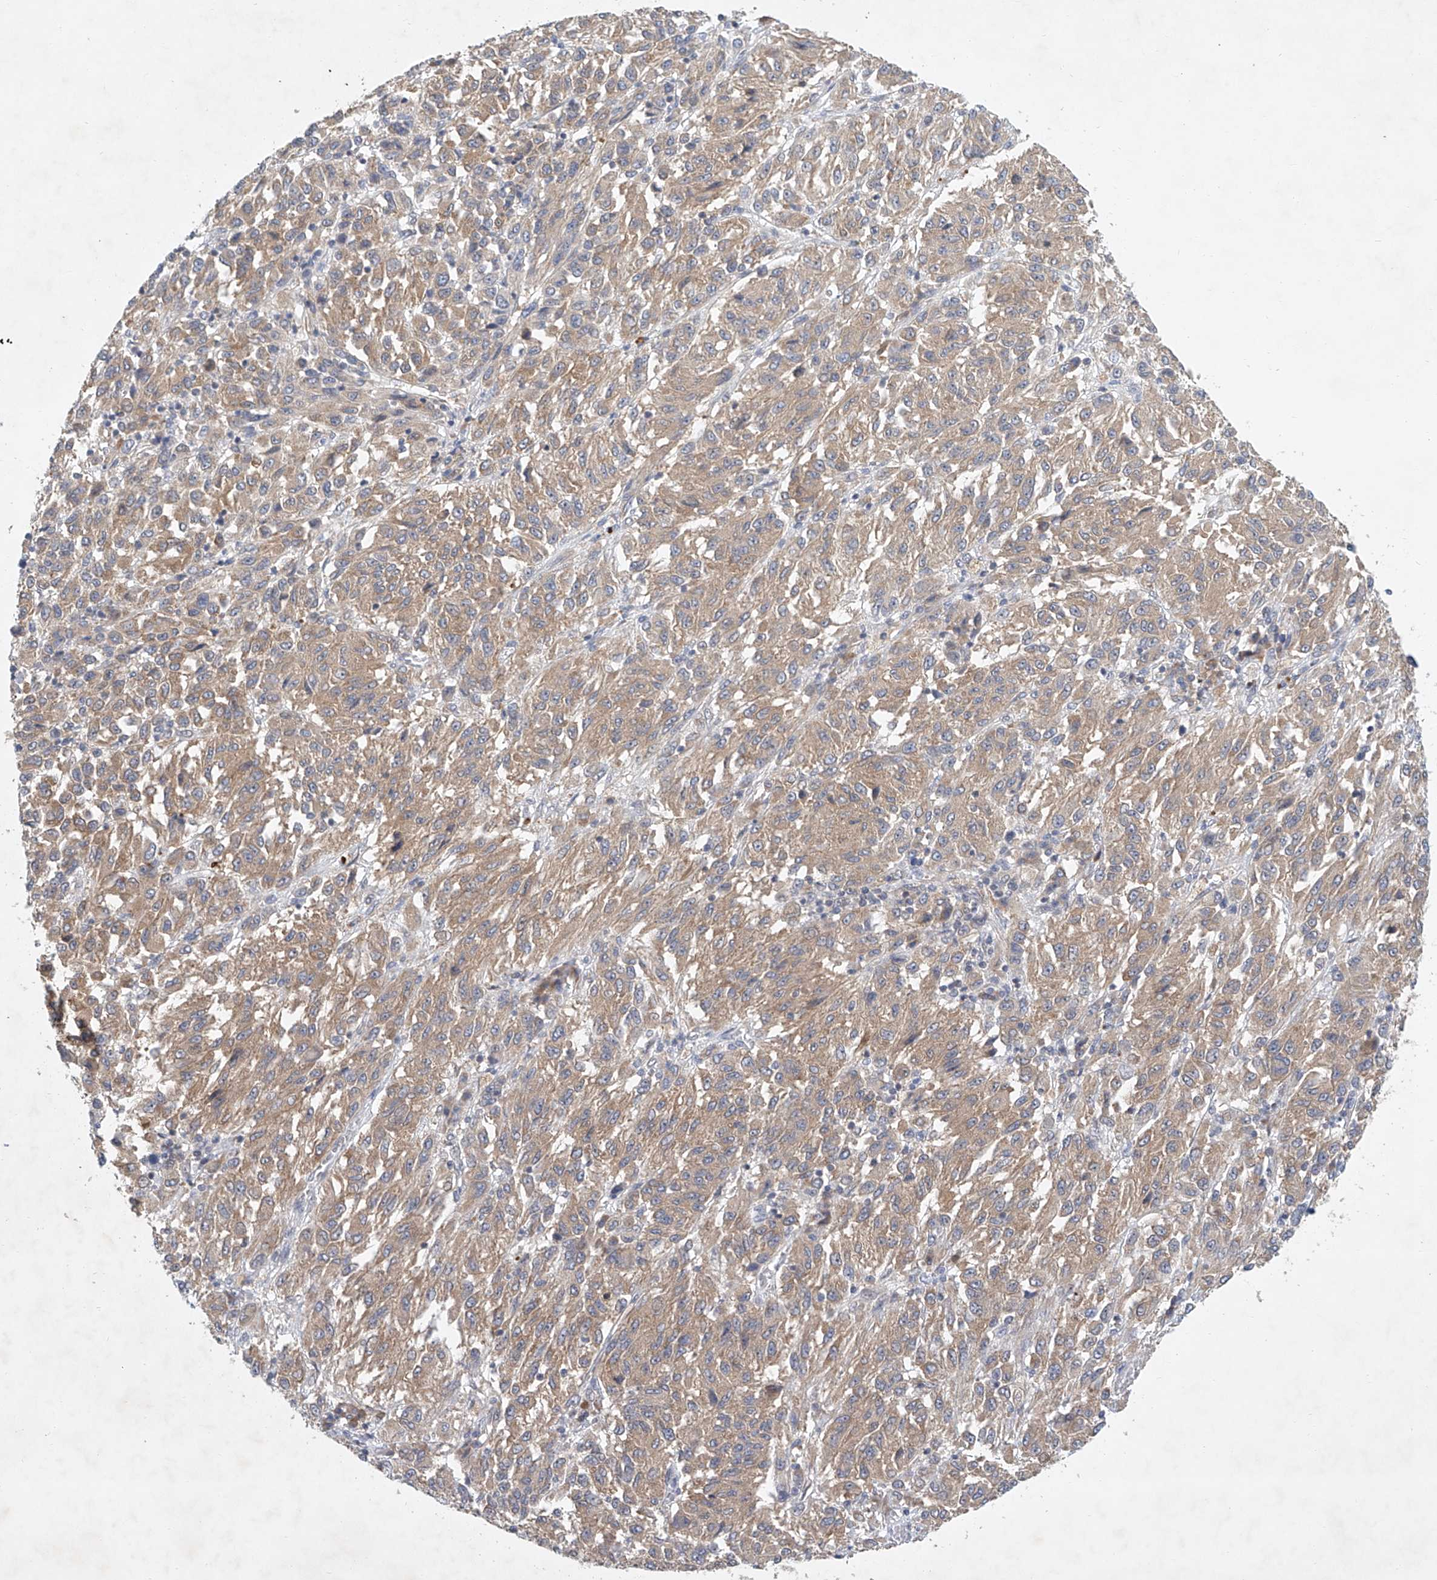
{"staining": {"intensity": "moderate", "quantity": ">75%", "location": "cytoplasmic/membranous"}, "tissue": "melanoma", "cell_type": "Tumor cells", "image_type": "cancer", "snomed": [{"axis": "morphology", "description": "Malignant melanoma, Metastatic site"}, {"axis": "topography", "description": "Lung"}], "caption": "High-magnification brightfield microscopy of melanoma stained with DAB (brown) and counterstained with hematoxylin (blue). tumor cells exhibit moderate cytoplasmic/membranous staining is seen in about>75% of cells.", "gene": "CARMIL1", "patient": {"sex": "male", "age": 64}}